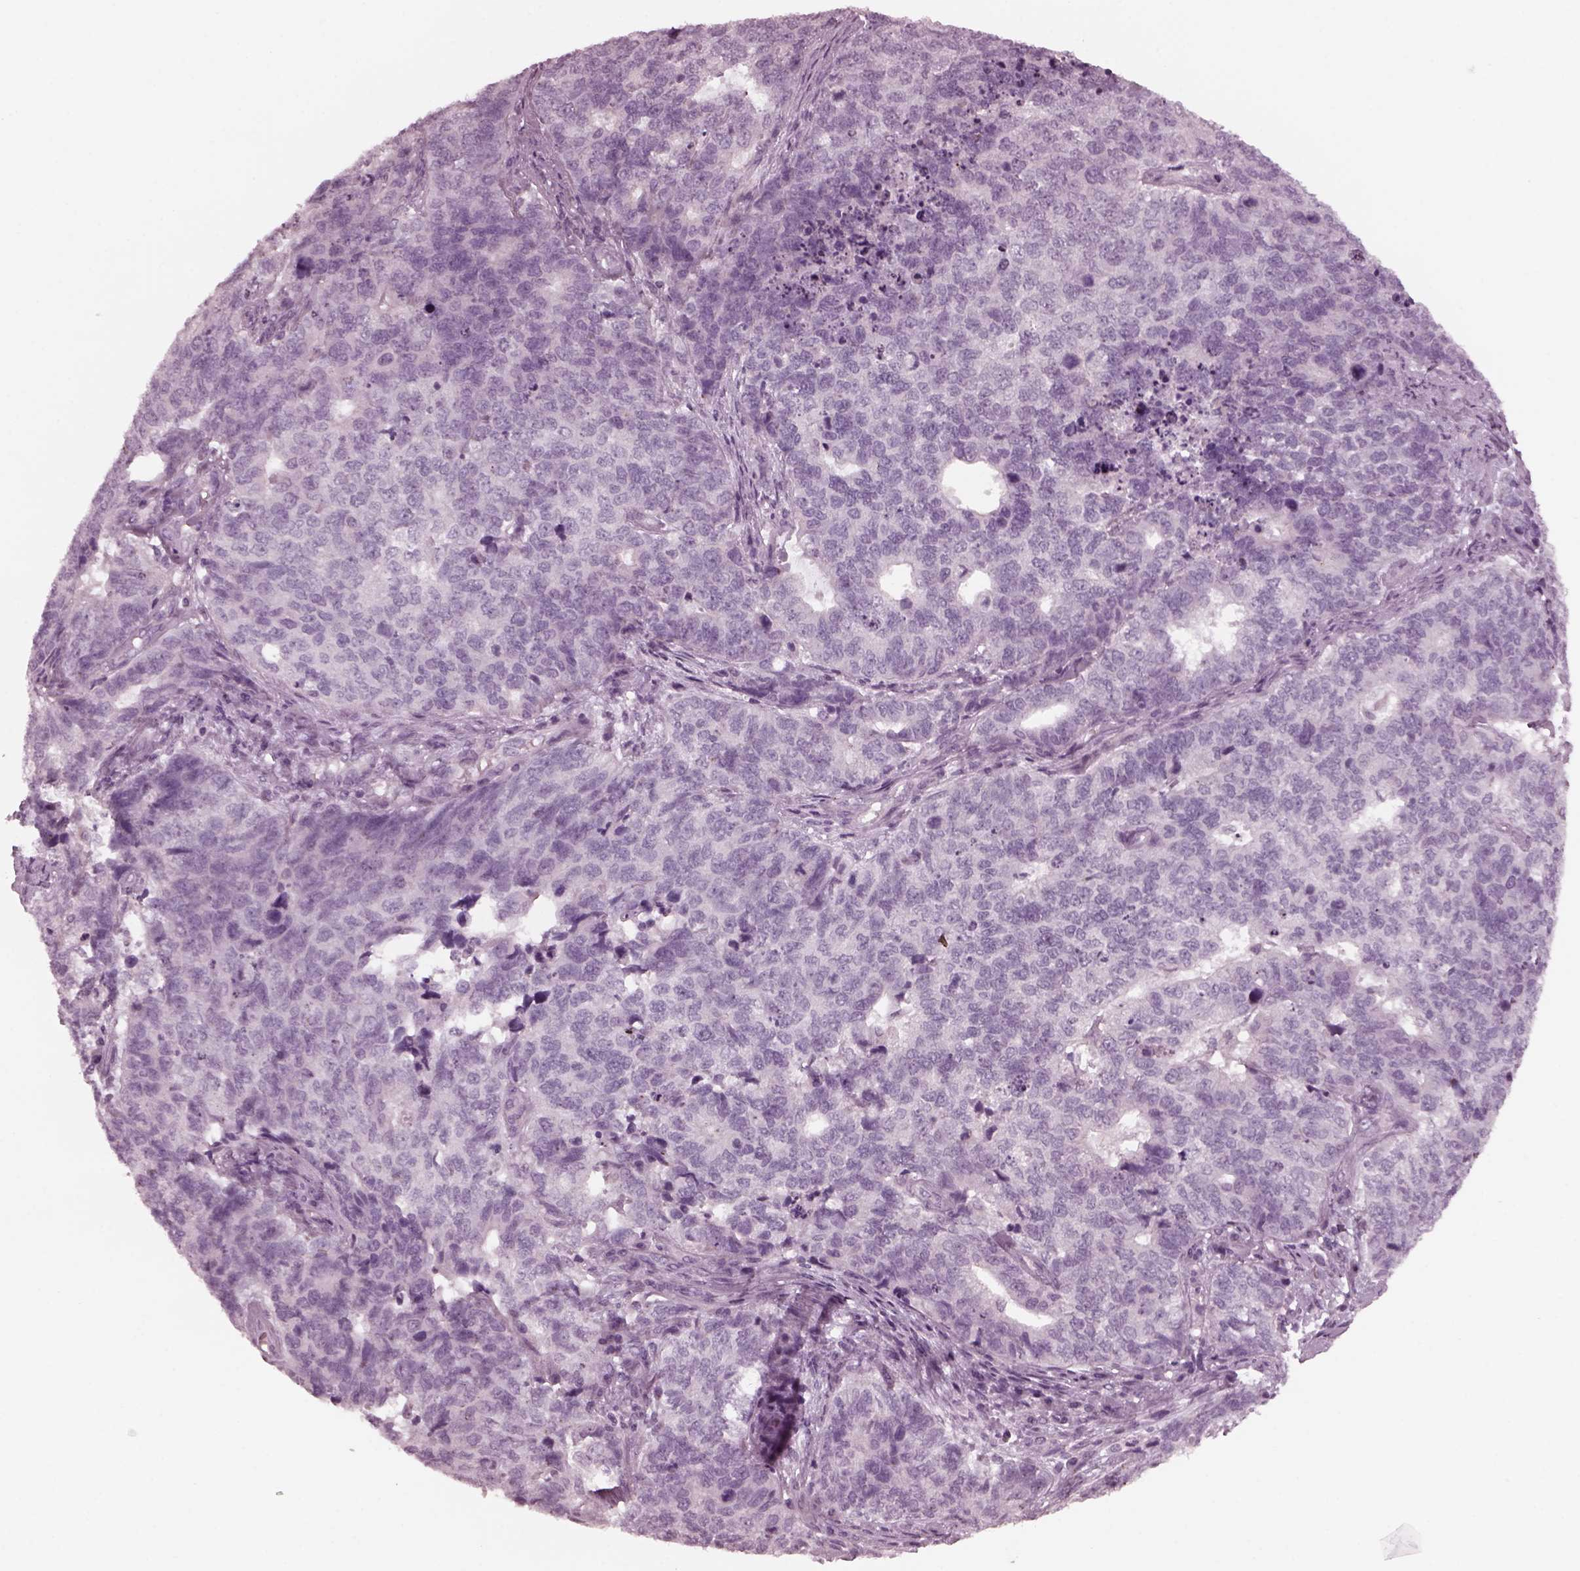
{"staining": {"intensity": "negative", "quantity": "none", "location": "none"}, "tissue": "cervical cancer", "cell_type": "Tumor cells", "image_type": "cancer", "snomed": [{"axis": "morphology", "description": "Squamous cell carcinoma, NOS"}, {"axis": "topography", "description": "Cervix"}], "caption": "Tumor cells are negative for brown protein staining in cervical cancer.", "gene": "YY2", "patient": {"sex": "female", "age": 63}}